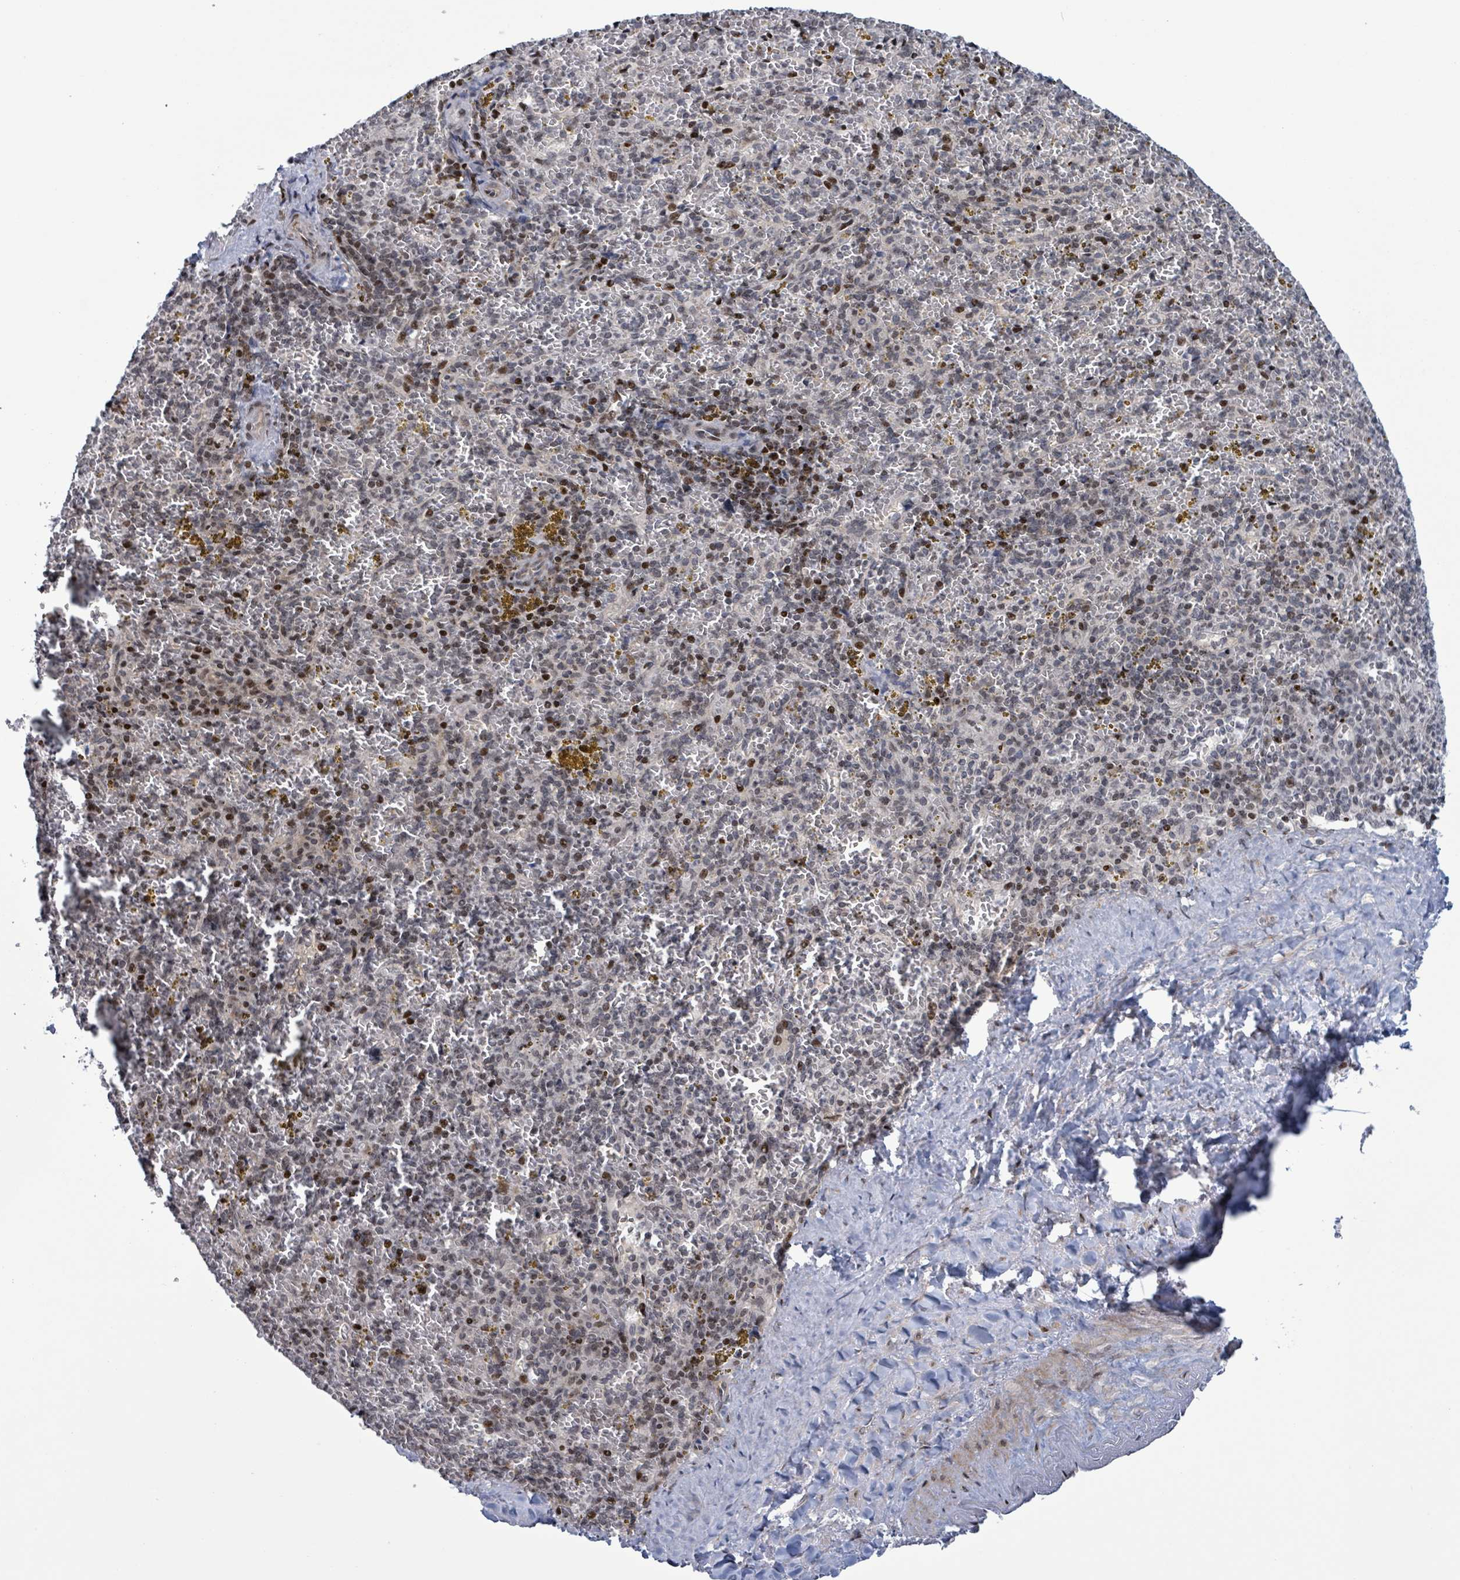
{"staining": {"intensity": "strong", "quantity": "<25%", "location": "nuclear"}, "tissue": "spleen", "cell_type": "Cells in red pulp", "image_type": "normal", "snomed": [{"axis": "morphology", "description": "Normal tissue, NOS"}, {"axis": "topography", "description": "Spleen"}], "caption": "Strong nuclear protein expression is present in approximately <25% of cells in red pulp in spleen. The staining was performed using DAB (3,3'-diaminobenzidine), with brown indicating positive protein expression. Nuclei are stained blue with hematoxylin.", "gene": "FNDC4", "patient": {"sex": "male", "age": 57}}